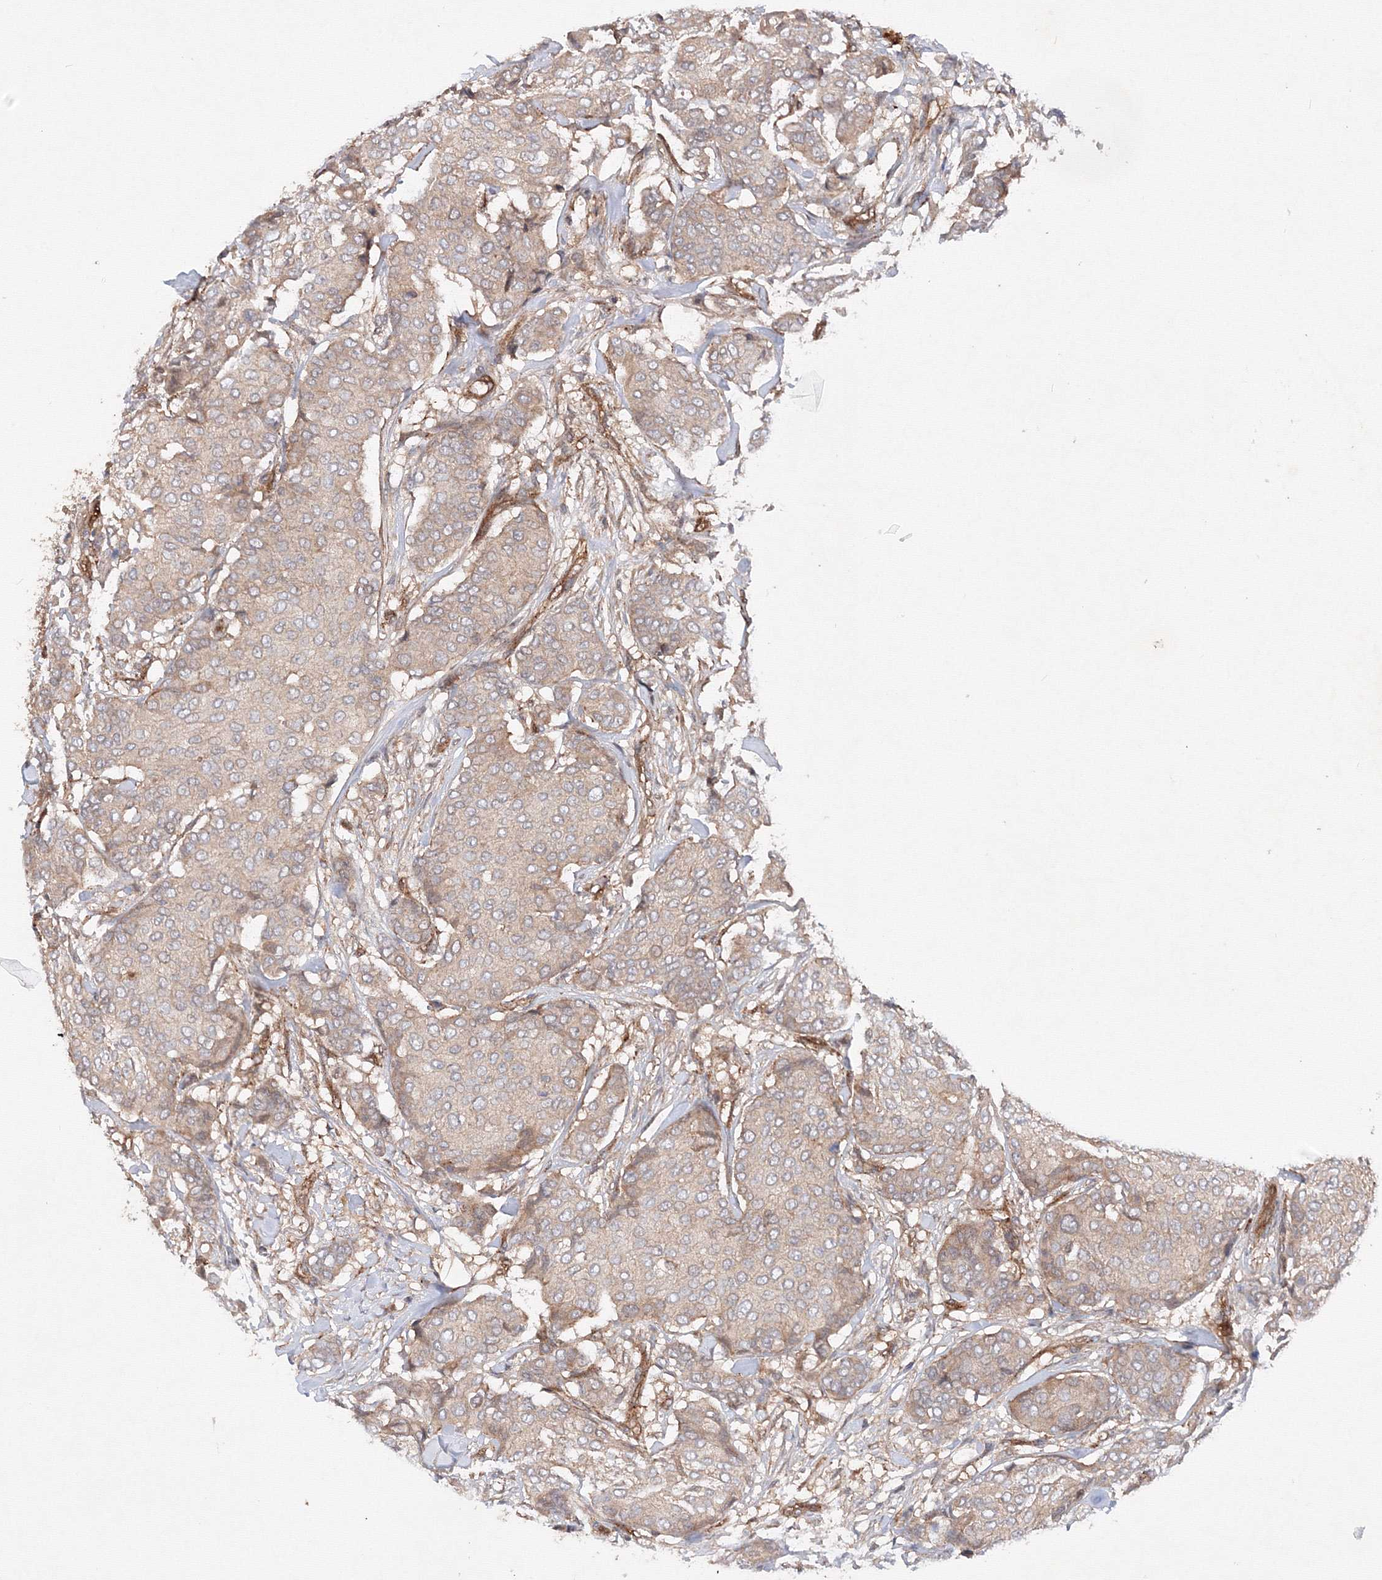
{"staining": {"intensity": "negative", "quantity": "none", "location": "none"}, "tissue": "breast cancer", "cell_type": "Tumor cells", "image_type": "cancer", "snomed": [{"axis": "morphology", "description": "Duct carcinoma"}, {"axis": "topography", "description": "Breast"}], "caption": "An image of infiltrating ductal carcinoma (breast) stained for a protein reveals no brown staining in tumor cells.", "gene": "DCTD", "patient": {"sex": "female", "age": 75}}